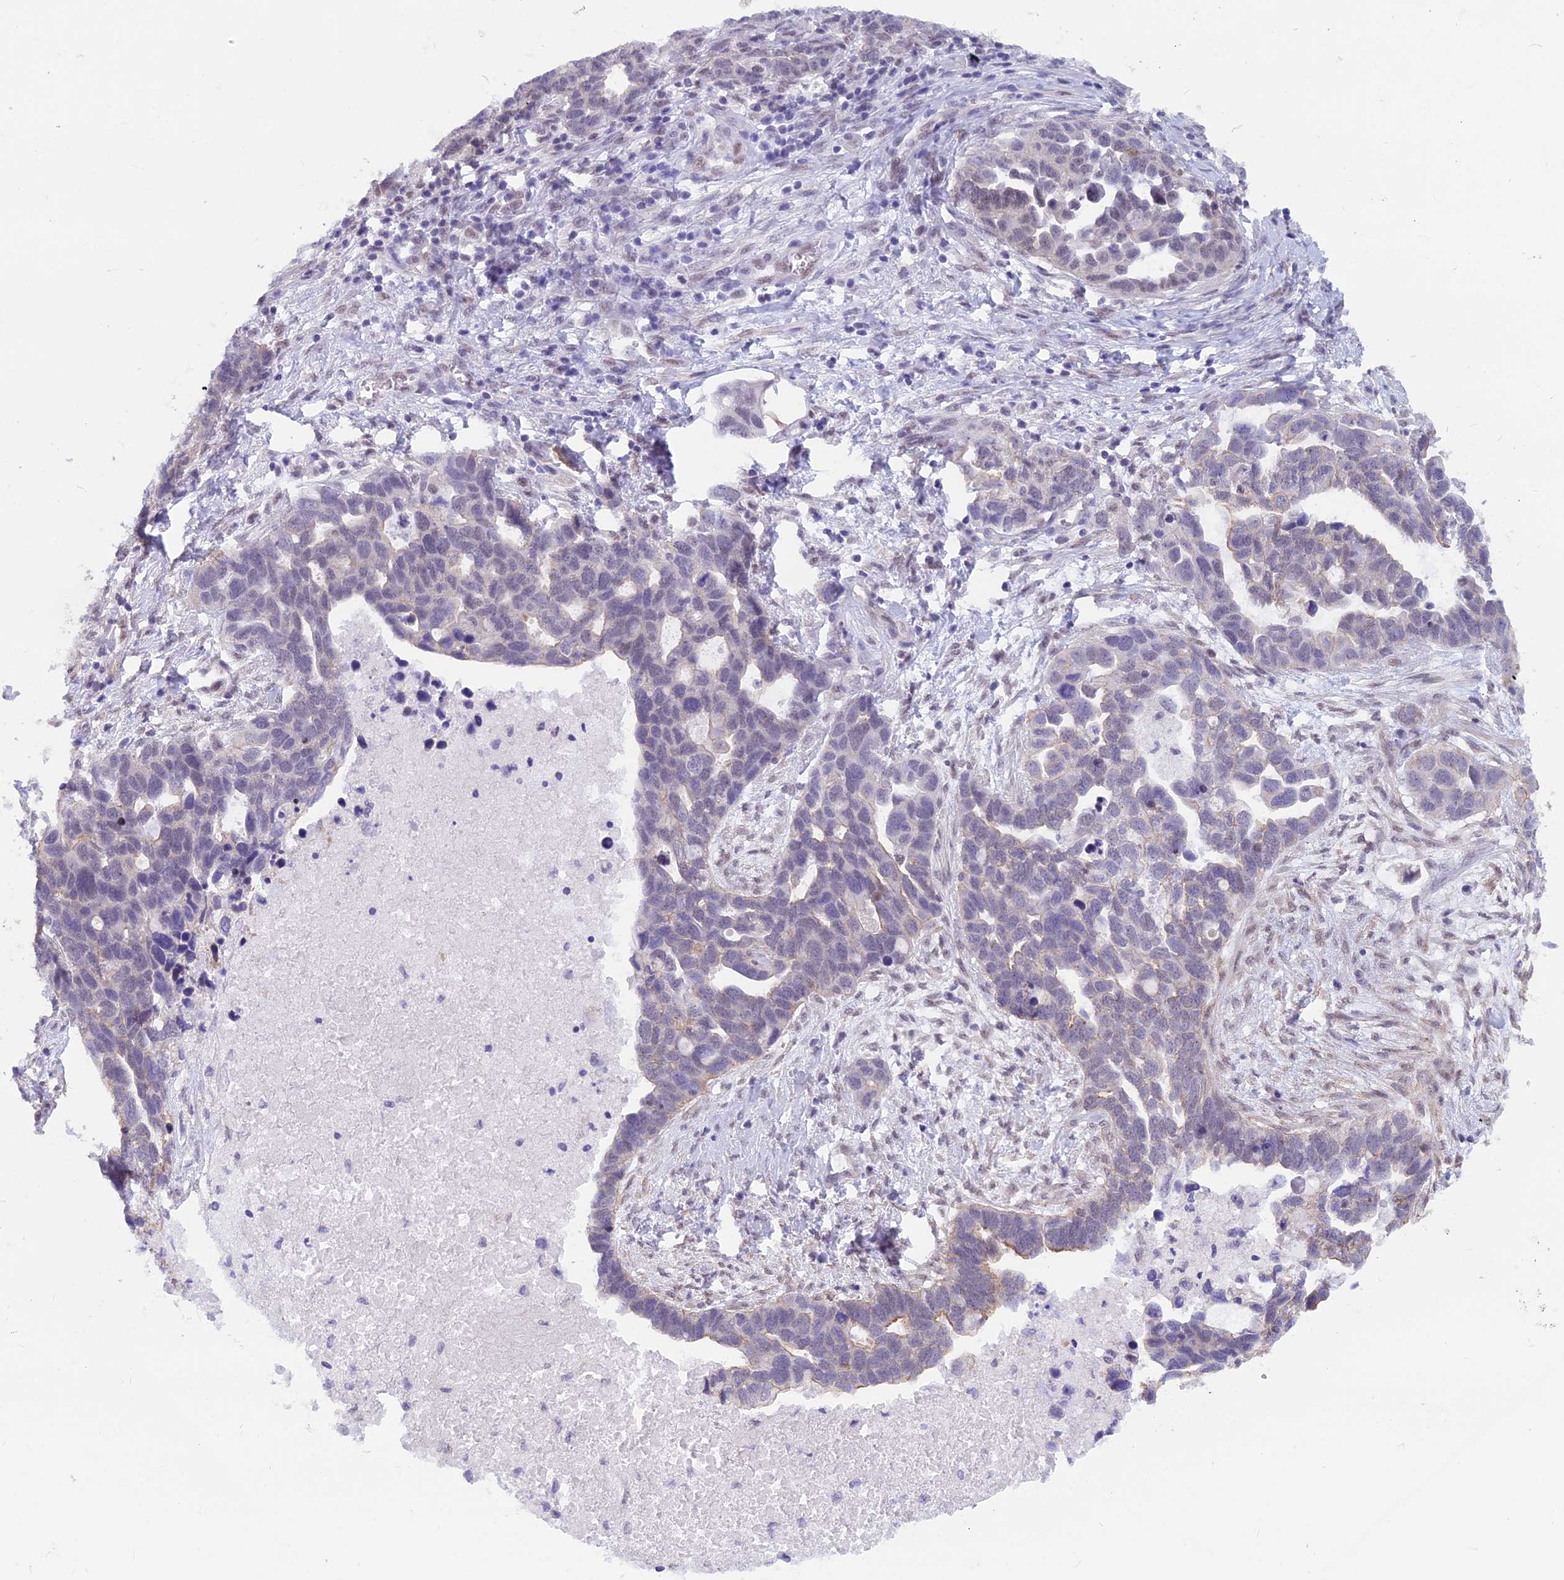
{"staining": {"intensity": "weak", "quantity": "<25%", "location": "nuclear"}, "tissue": "ovarian cancer", "cell_type": "Tumor cells", "image_type": "cancer", "snomed": [{"axis": "morphology", "description": "Cystadenocarcinoma, serous, NOS"}, {"axis": "topography", "description": "Ovary"}], "caption": "Immunohistochemical staining of ovarian cancer (serous cystadenocarcinoma) exhibits no significant positivity in tumor cells.", "gene": "SRSF5", "patient": {"sex": "female", "age": 54}}